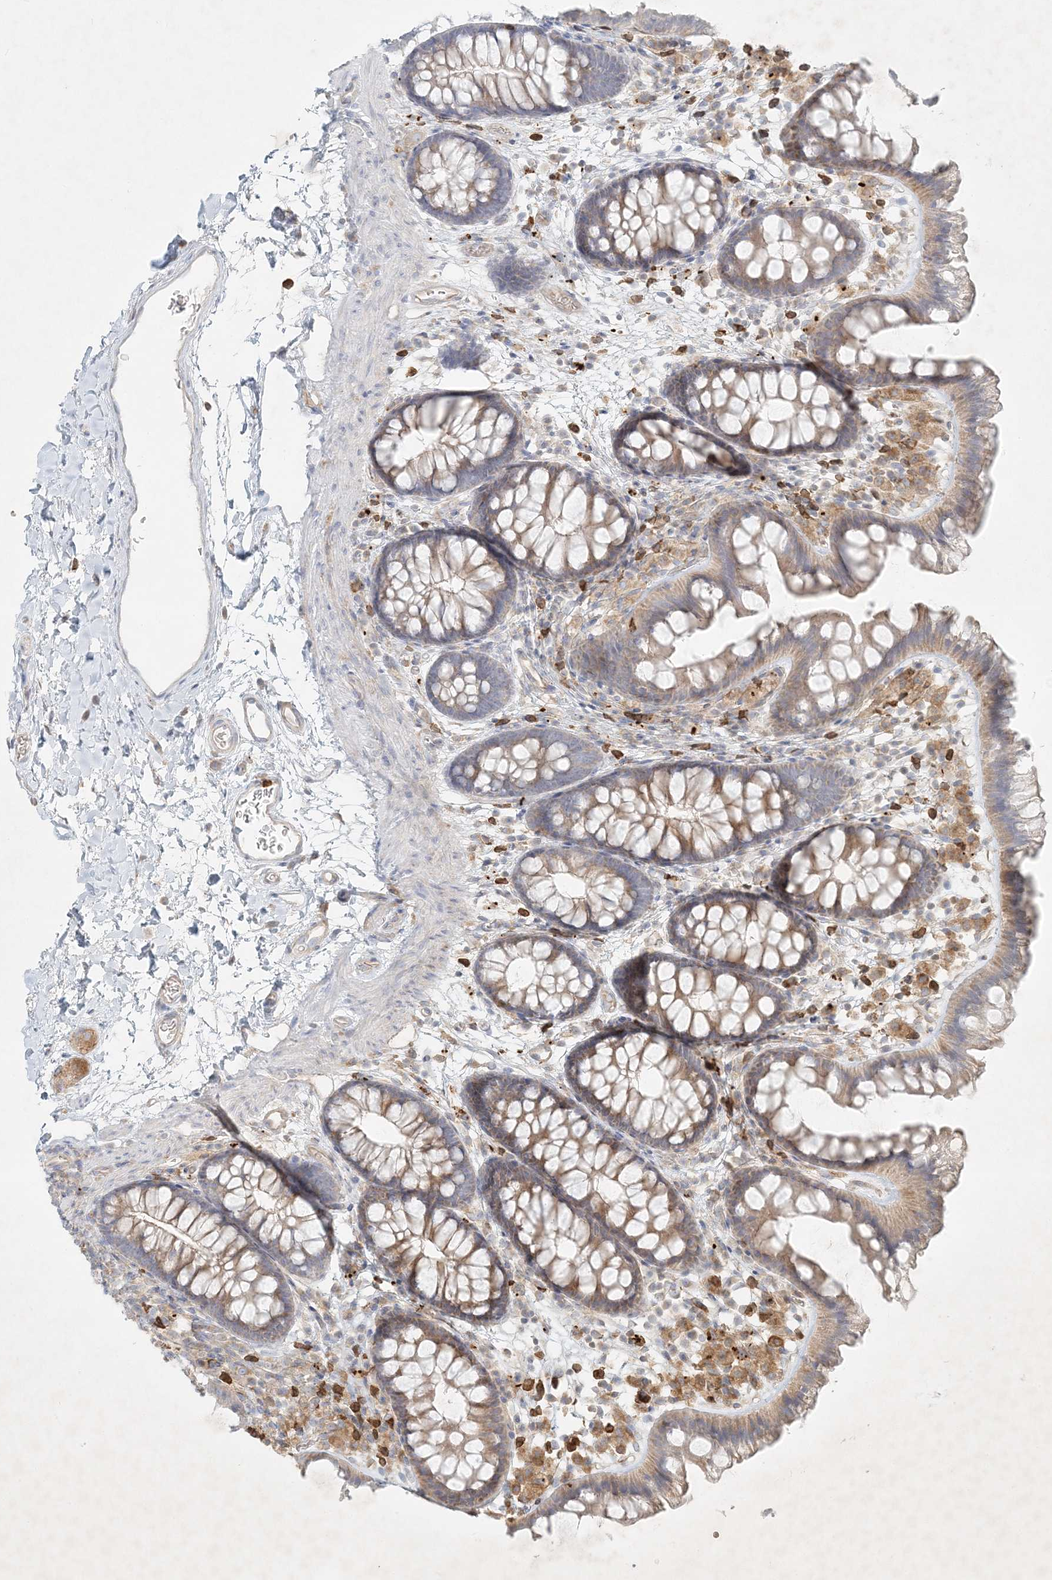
{"staining": {"intensity": "negative", "quantity": "none", "location": "none"}, "tissue": "colon", "cell_type": "Endothelial cells", "image_type": "normal", "snomed": [{"axis": "morphology", "description": "Normal tissue, NOS"}, {"axis": "topography", "description": "Colon"}], "caption": "Micrograph shows no protein expression in endothelial cells of unremarkable colon.", "gene": "STK11IP", "patient": {"sex": "female", "age": 62}}